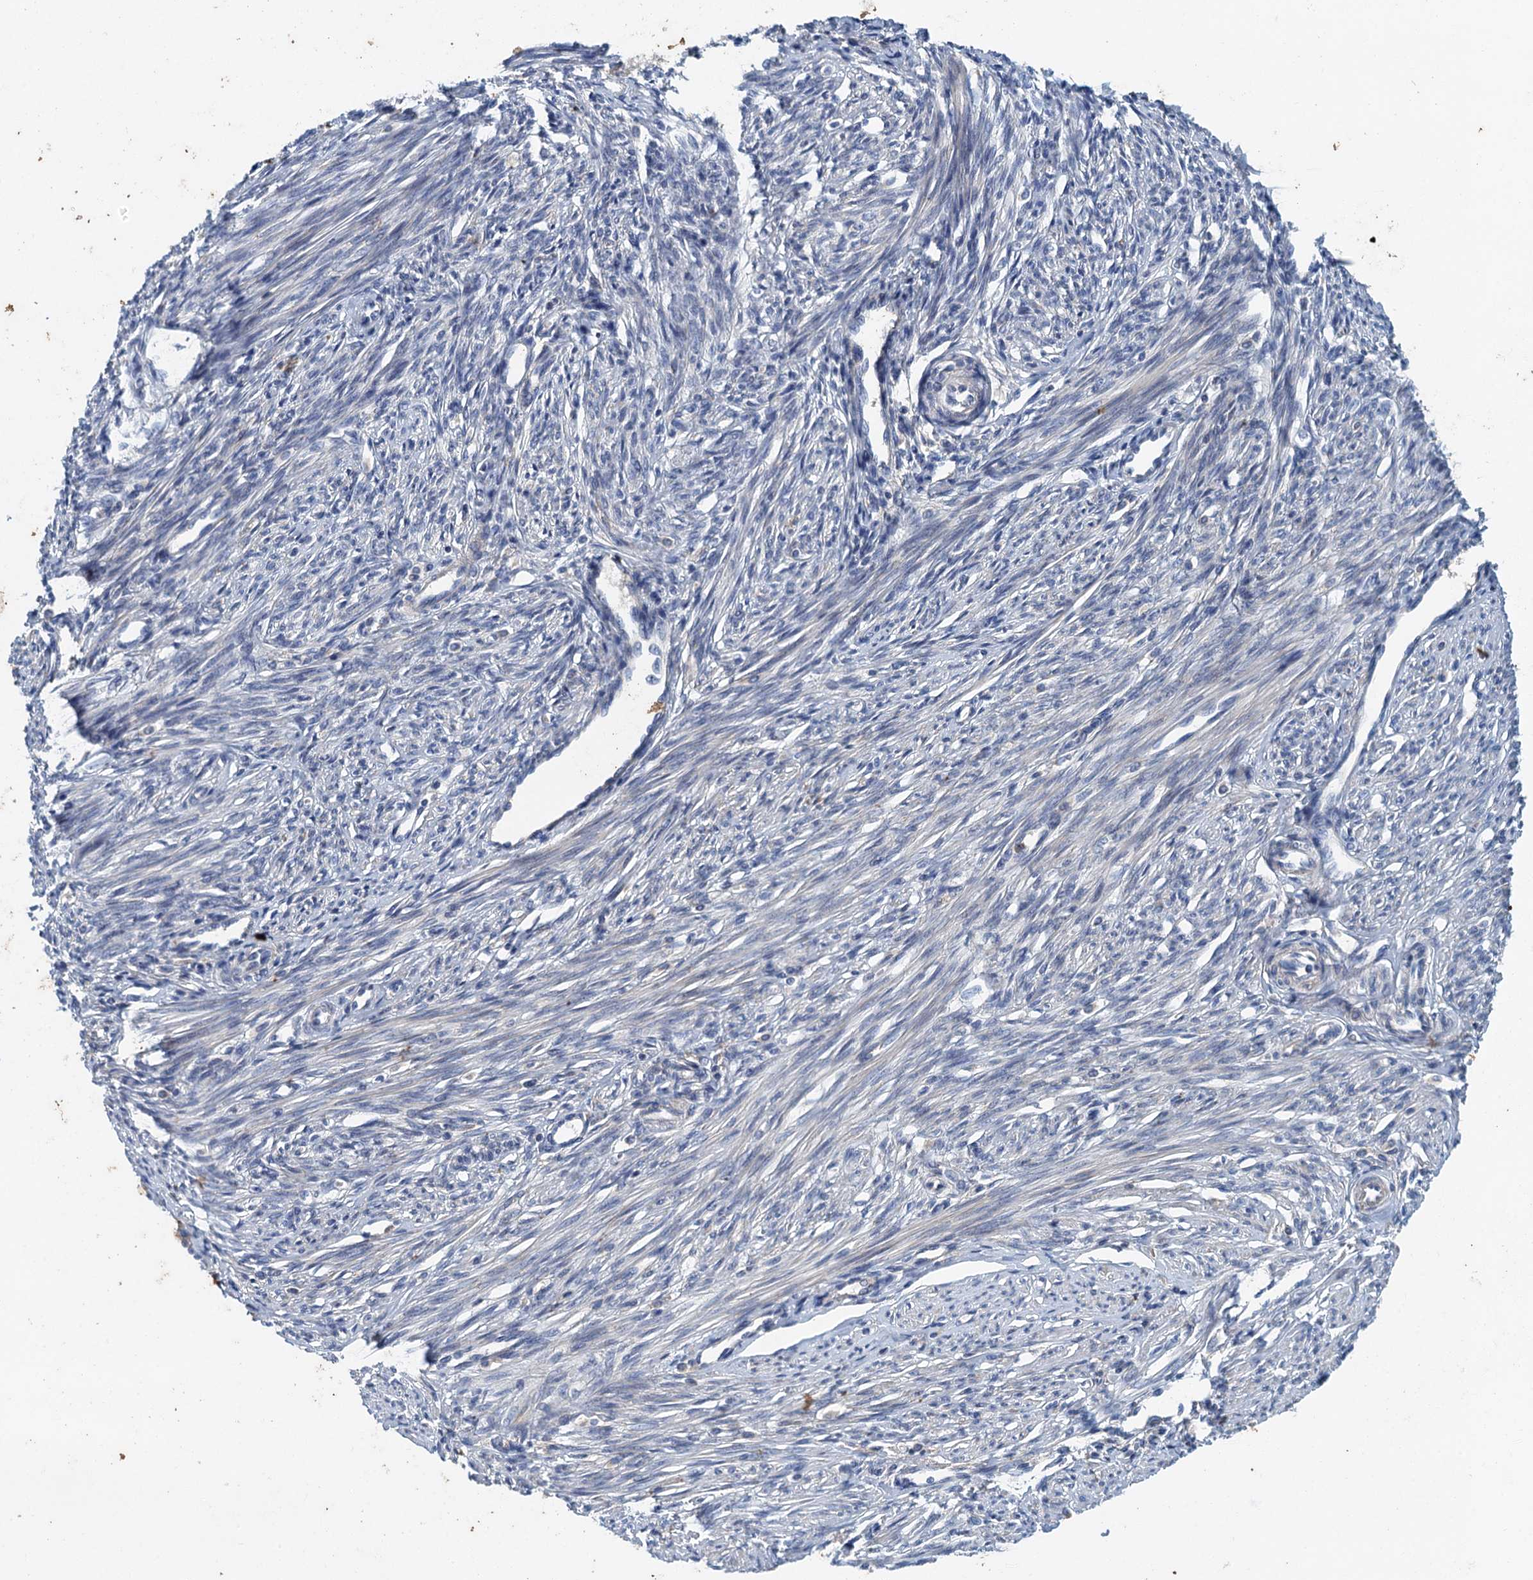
{"staining": {"intensity": "negative", "quantity": "none", "location": "none"}, "tissue": "endometrium", "cell_type": "Cells in endometrial stroma", "image_type": "normal", "snomed": [{"axis": "morphology", "description": "Normal tissue, NOS"}, {"axis": "topography", "description": "Endometrium"}], "caption": "Immunohistochemistry image of unremarkable human endometrium stained for a protein (brown), which shows no staining in cells in endometrial stroma. The staining is performed using DAB brown chromogen with nuclei counter-stained in using hematoxylin.", "gene": "TPCN1", "patient": {"sex": "female", "age": 56}}